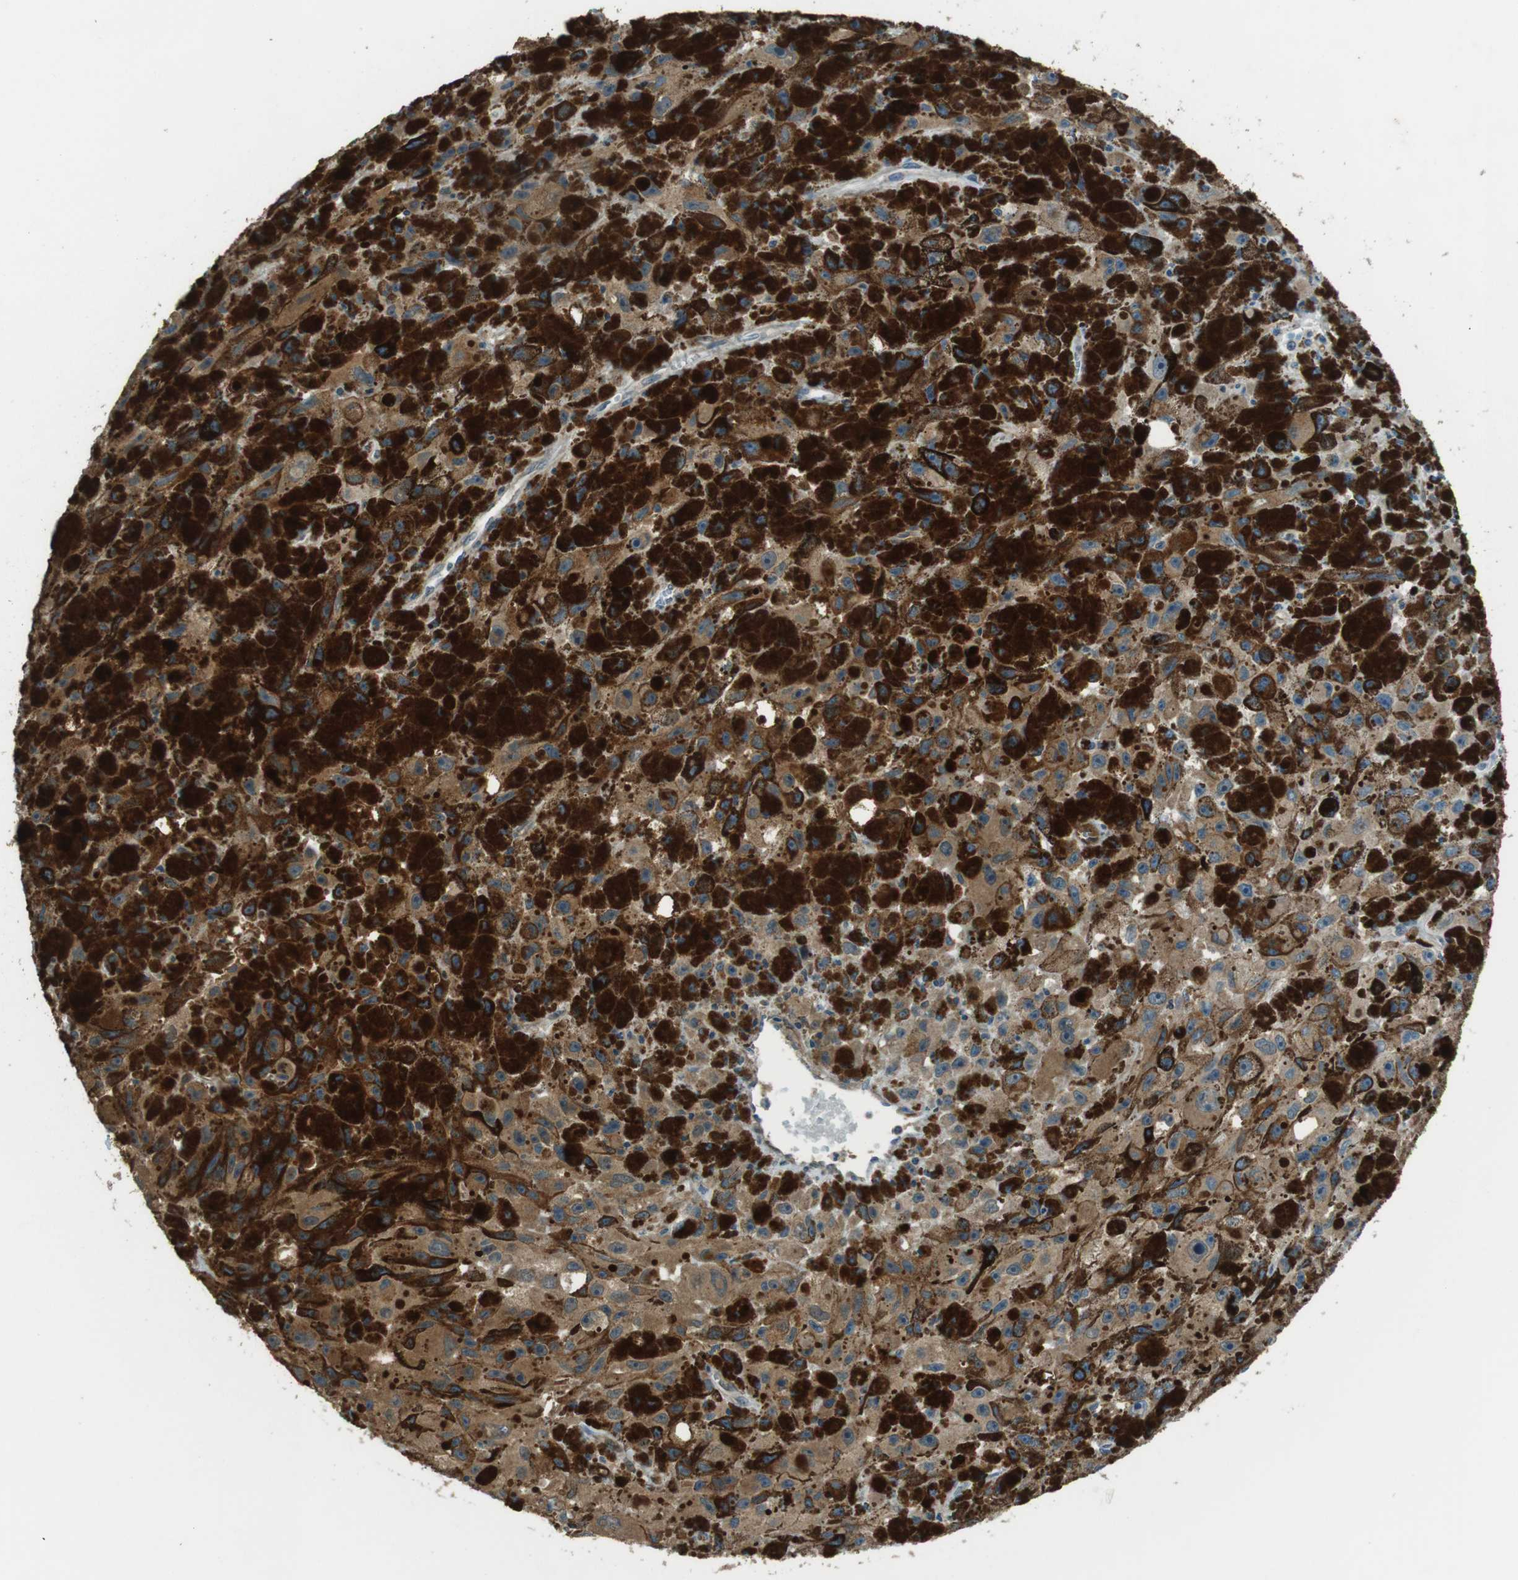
{"staining": {"intensity": "weak", "quantity": "25%-75%", "location": "cytoplasmic/membranous"}, "tissue": "melanoma", "cell_type": "Tumor cells", "image_type": "cancer", "snomed": [{"axis": "morphology", "description": "Malignant melanoma, NOS"}, {"axis": "topography", "description": "Skin"}], "caption": "Immunohistochemical staining of human melanoma displays low levels of weak cytoplasmic/membranous protein expression in about 25%-75% of tumor cells. The staining was performed using DAB, with brown indicating positive protein expression. Nuclei are stained blue with hematoxylin.", "gene": "MFAP3", "patient": {"sex": "female", "age": 104}}